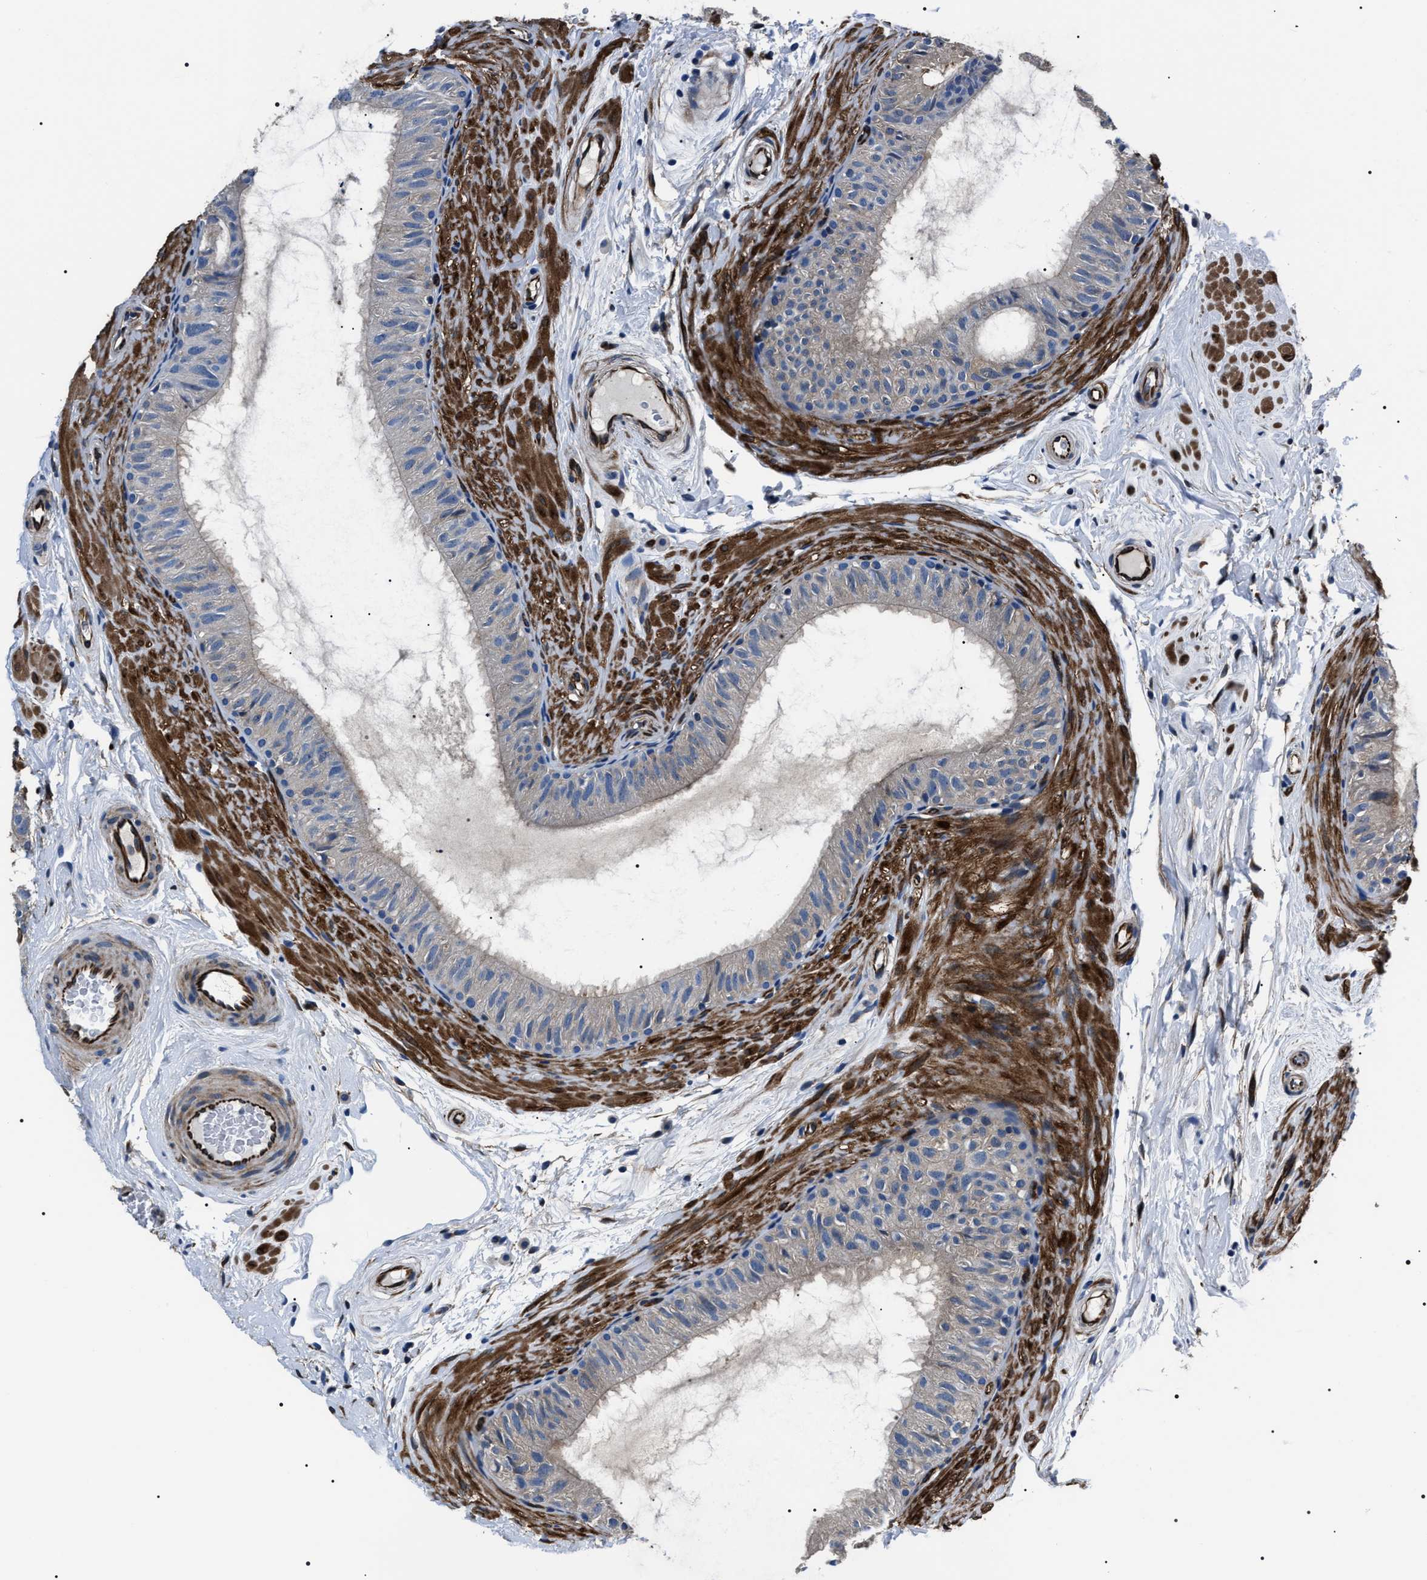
{"staining": {"intensity": "moderate", "quantity": "<25%", "location": "cytoplasmic/membranous"}, "tissue": "epididymis", "cell_type": "Glandular cells", "image_type": "normal", "snomed": [{"axis": "morphology", "description": "Normal tissue, NOS"}, {"axis": "topography", "description": "Epididymis"}], "caption": "Immunohistochemistry photomicrograph of benign epididymis stained for a protein (brown), which reveals low levels of moderate cytoplasmic/membranous expression in approximately <25% of glandular cells.", "gene": "BAG2", "patient": {"sex": "male", "age": 34}}